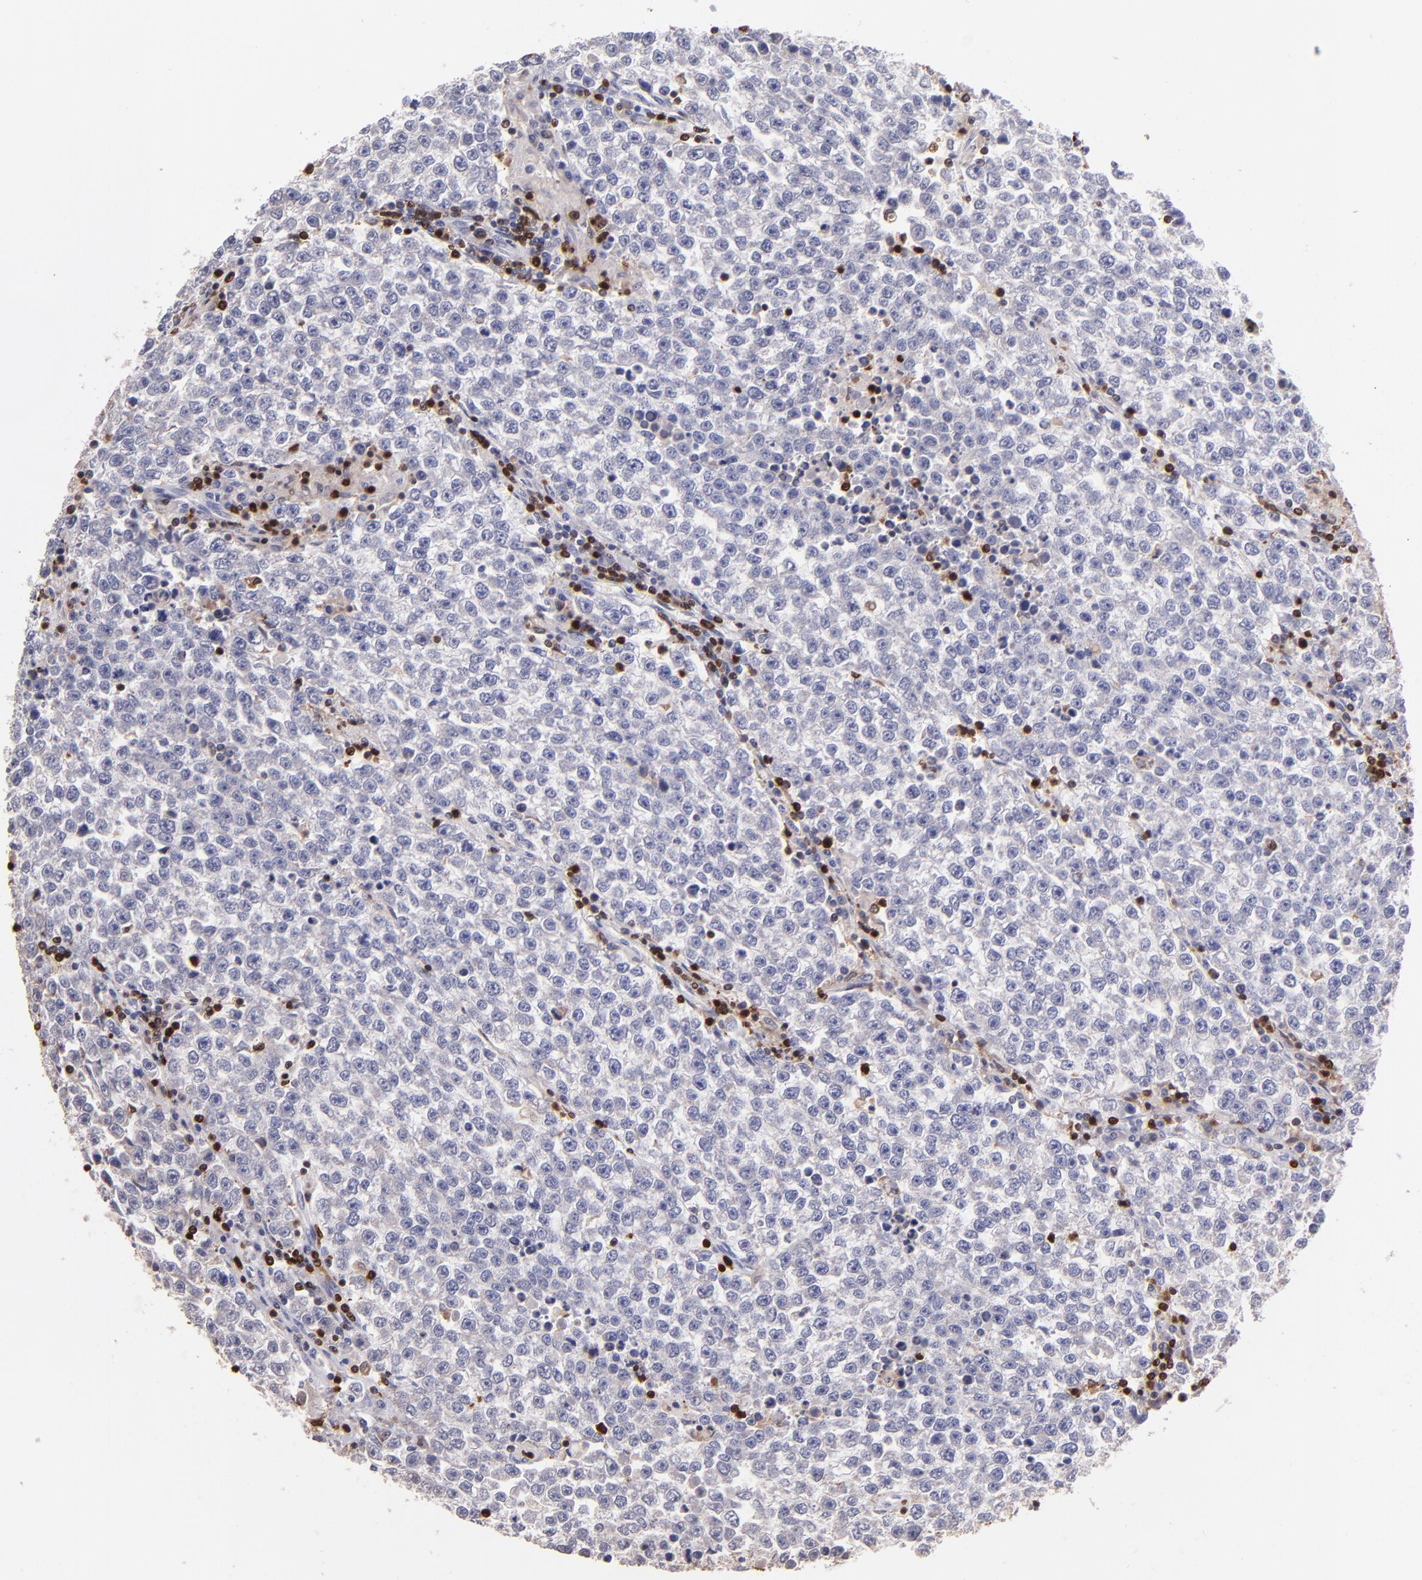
{"staining": {"intensity": "negative", "quantity": "none", "location": "none"}, "tissue": "testis cancer", "cell_type": "Tumor cells", "image_type": "cancer", "snomed": [{"axis": "morphology", "description": "Seminoma, NOS"}, {"axis": "topography", "description": "Testis"}], "caption": "A histopathology image of human testis cancer (seminoma) is negative for staining in tumor cells.", "gene": "S100A4", "patient": {"sex": "male", "age": 36}}